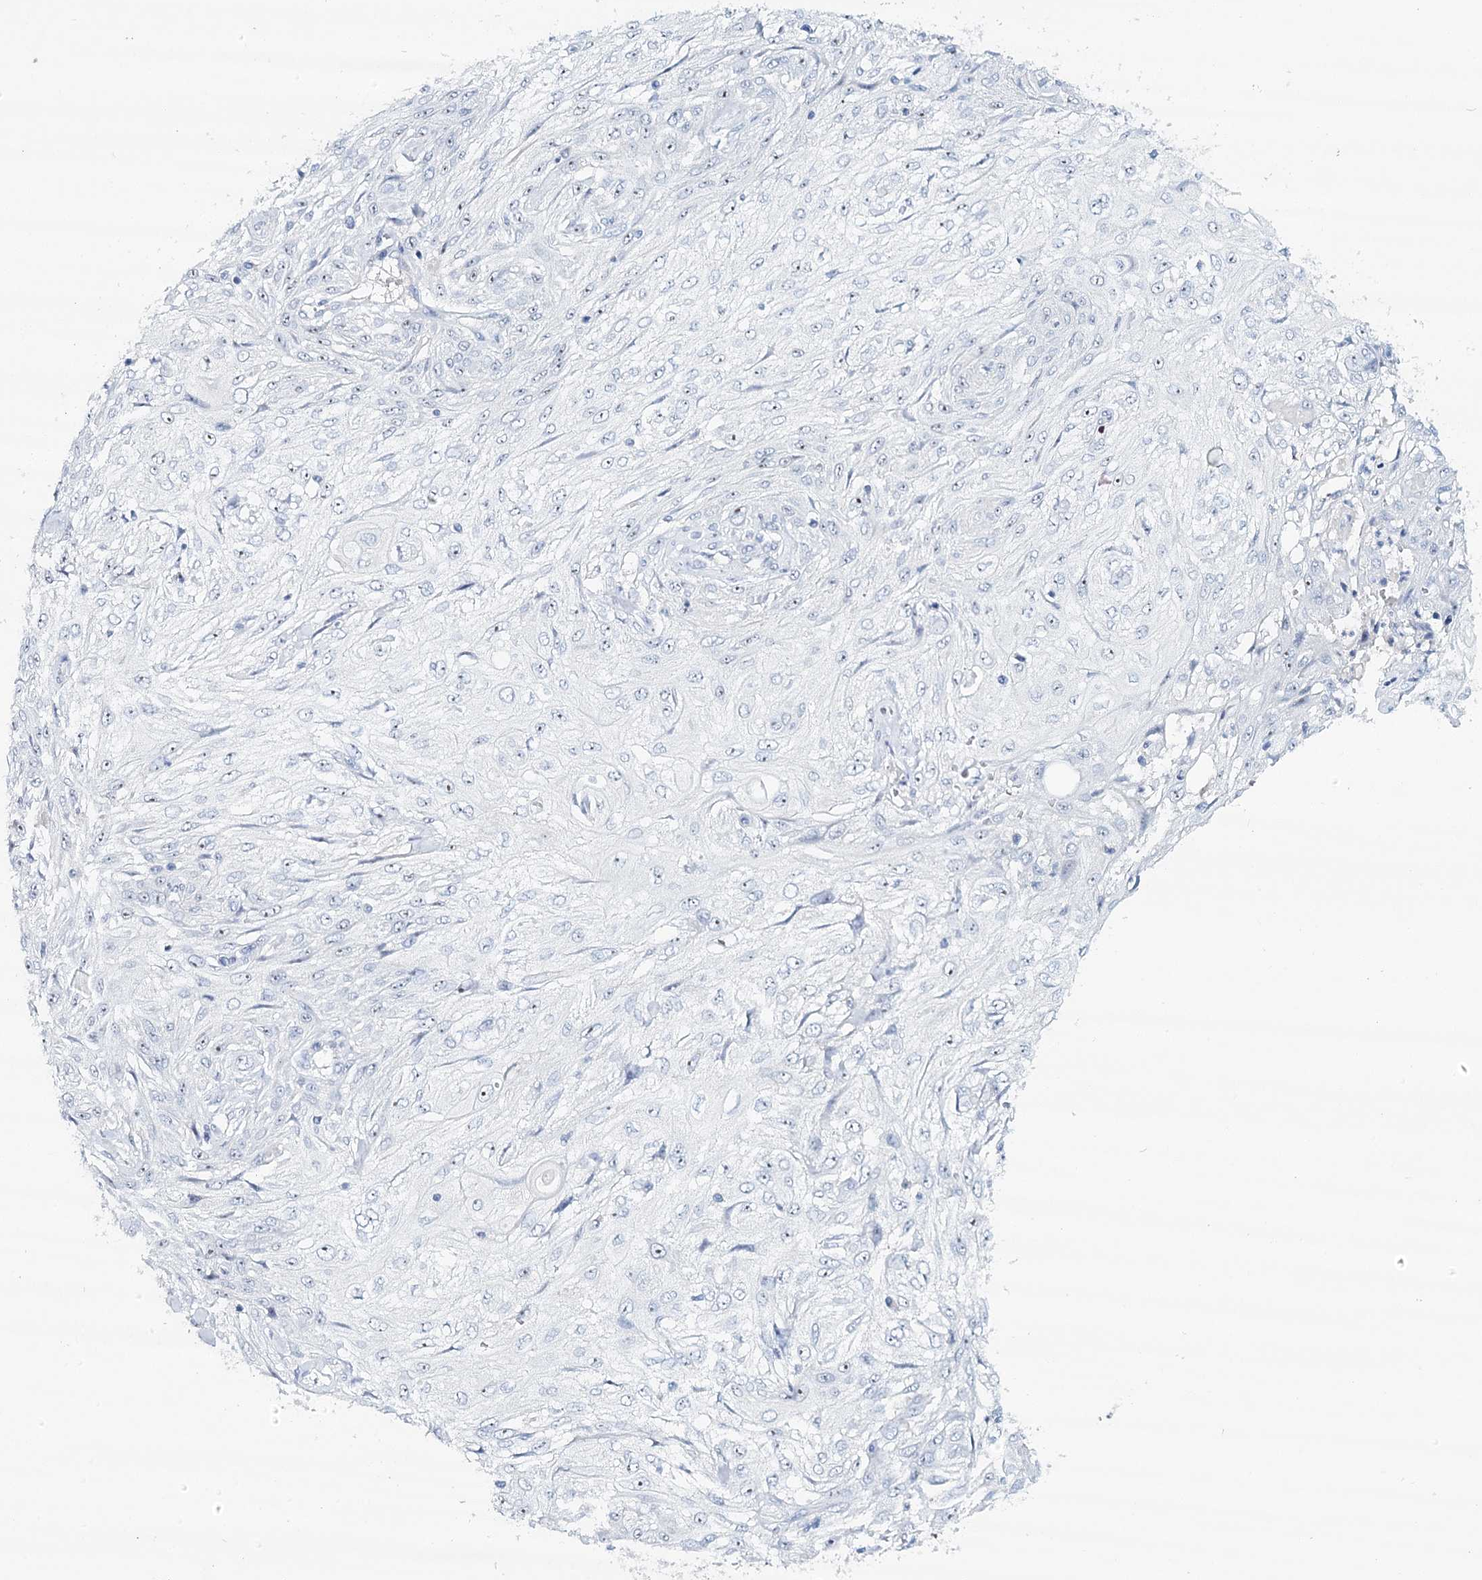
{"staining": {"intensity": "negative", "quantity": "none", "location": "none"}, "tissue": "skin cancer", "cell_type": "Tumor cells", "image_type": "cancer", "snomed": [{"axis": "morphology", "description": "Squamous cell carcinoma, NOS"}, {"axis": "topography", "description": "Skin"}], "caption": "A high-resolution histopathology image shows immunohistochemistry (IHC) staining of squamous cell carcinoma (skin), which demonstrates no significant staining in tumor cells.", "gene": "RBM43", "patient": {"sex": "male", "age": 75}}